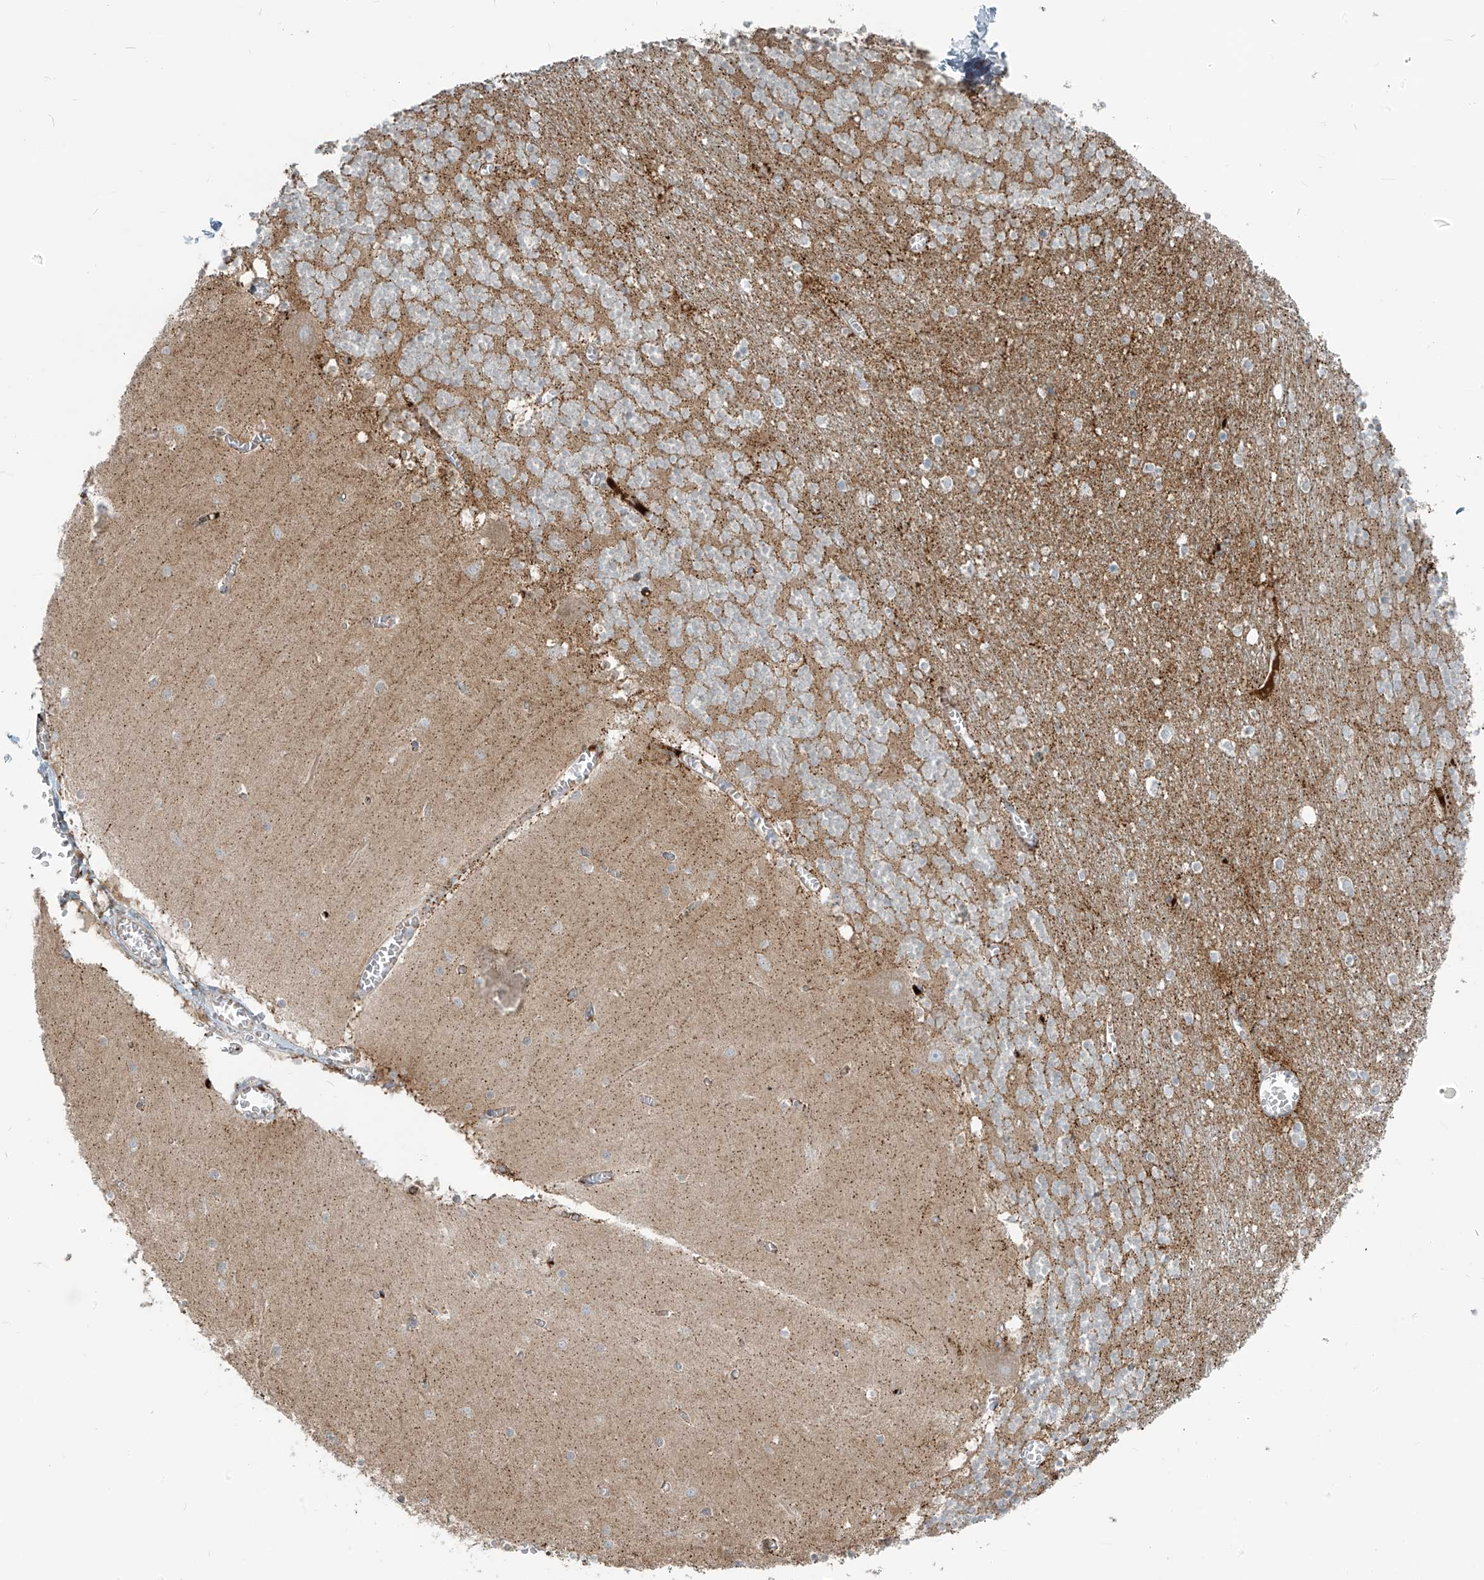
{"staining": {"intensity": "moderate", "quantity": "25%-75%", "location": "cytoplasmic/membranous"}, "tissue": "cerebellum", "cell_type": "Cells in granular layer", "image_type": "normal", "snomed": [{"axis": "morphology", "description": "Normal tissue, NOS"}, {"axis": "topography", "description": "Cerebellum"}], "caption": "A brown stain labels moderate cytoplasmic/membranous expression of a protein in cells in granular layer of benign human cerebellum.", "gene": "LZTS3", "patient": {"sex": "female", "age": 28}}